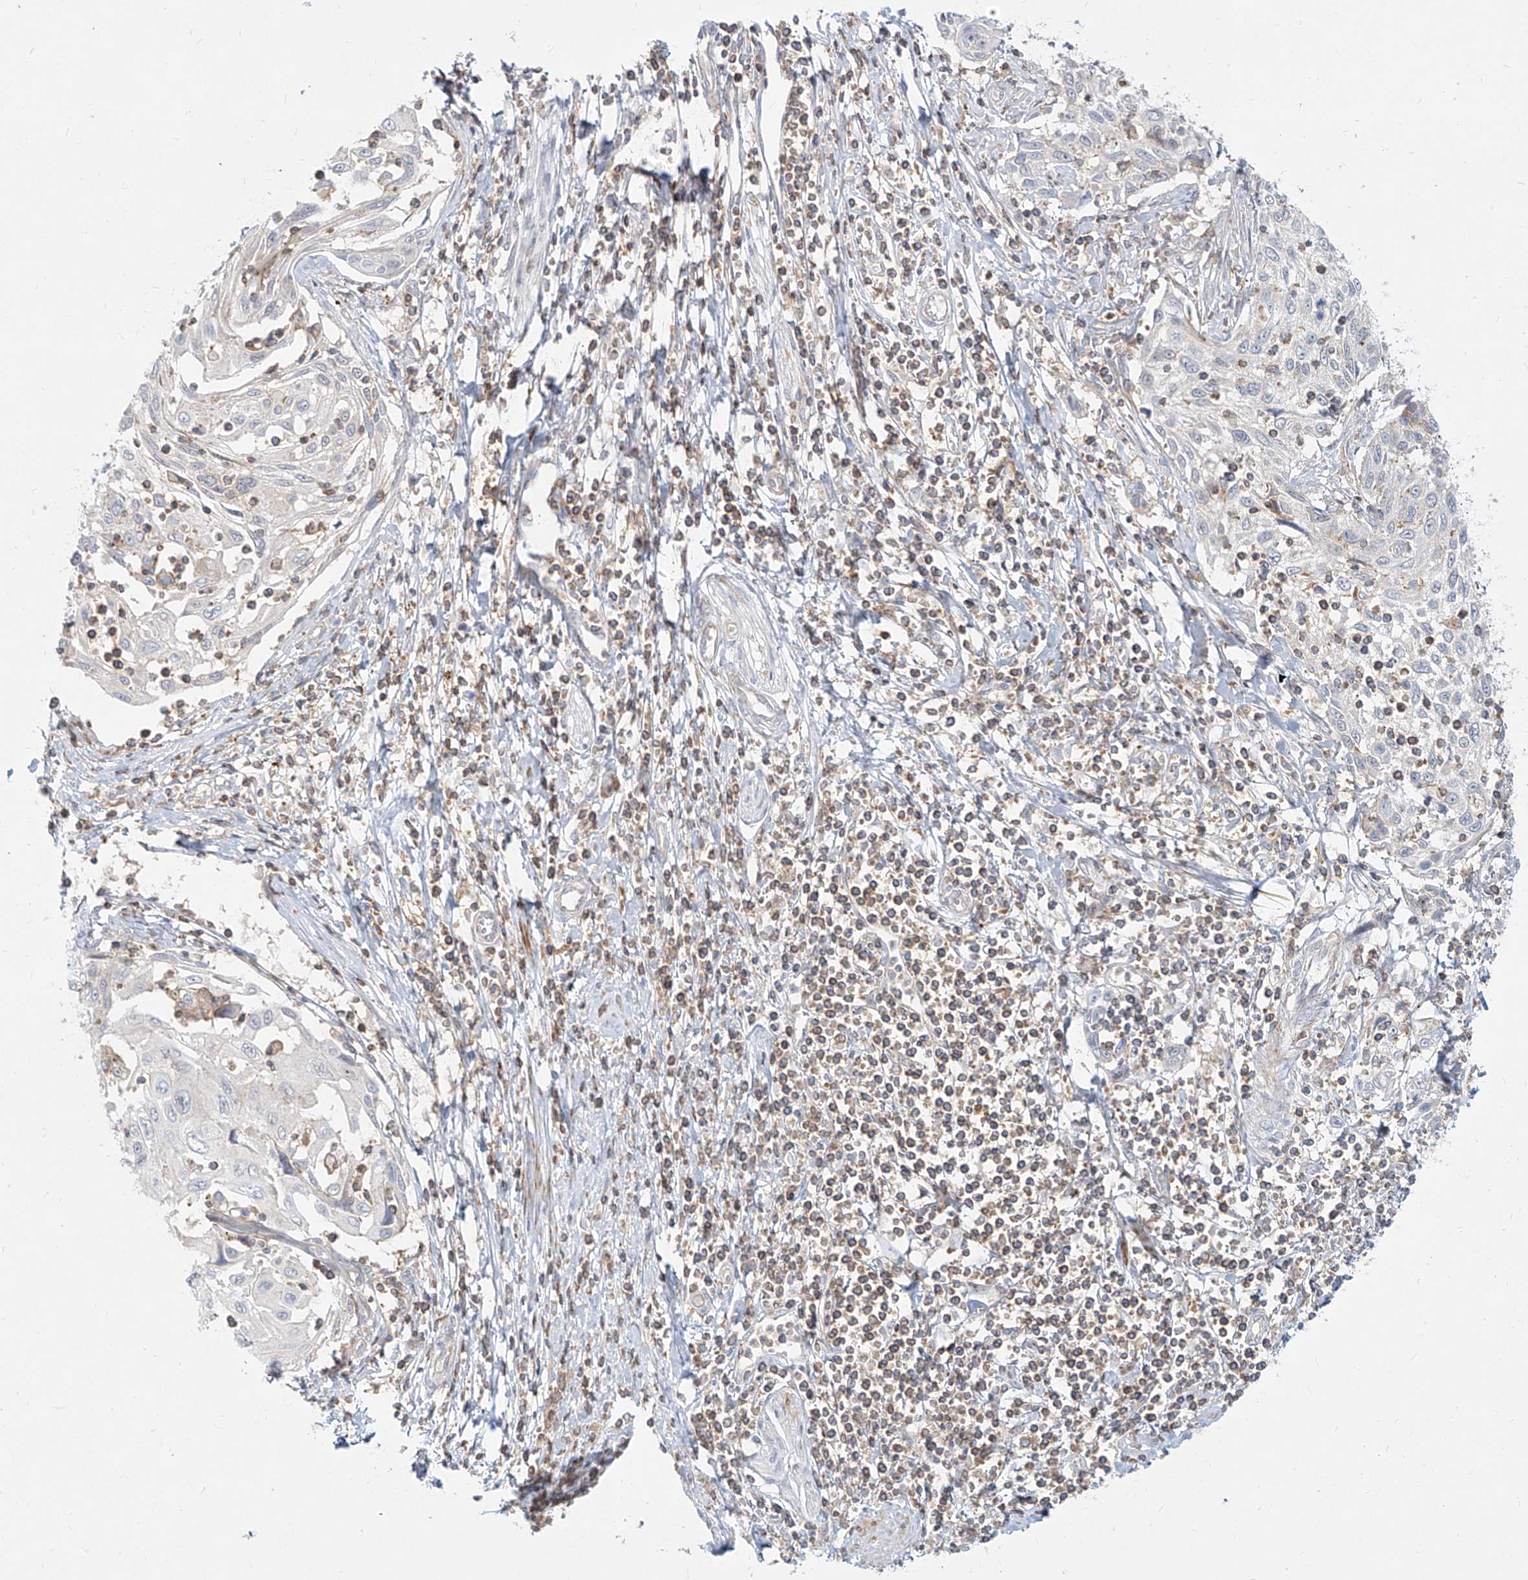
{"staining": {"intensity": "negative", "quantity": "none", "location": "none"}, "tissue": "cervical cancer", "cell_type": "Tumor cells", "image_type": "cancer", "snomed": [{"axis": "morphology", "description": "Squamous cell carcinoma, NOS"}, {"axis": "topography", "description": "Cervix"}], "caption": "High power microscopy histopathology image of an immunohistochemistry (IHC) histopathology image of squamous cell carcinoma (cervical), revealing no significant expression in tumor cells.", "gene": "SLC2A12", "patient": {"sex": "female", "age": 70}}